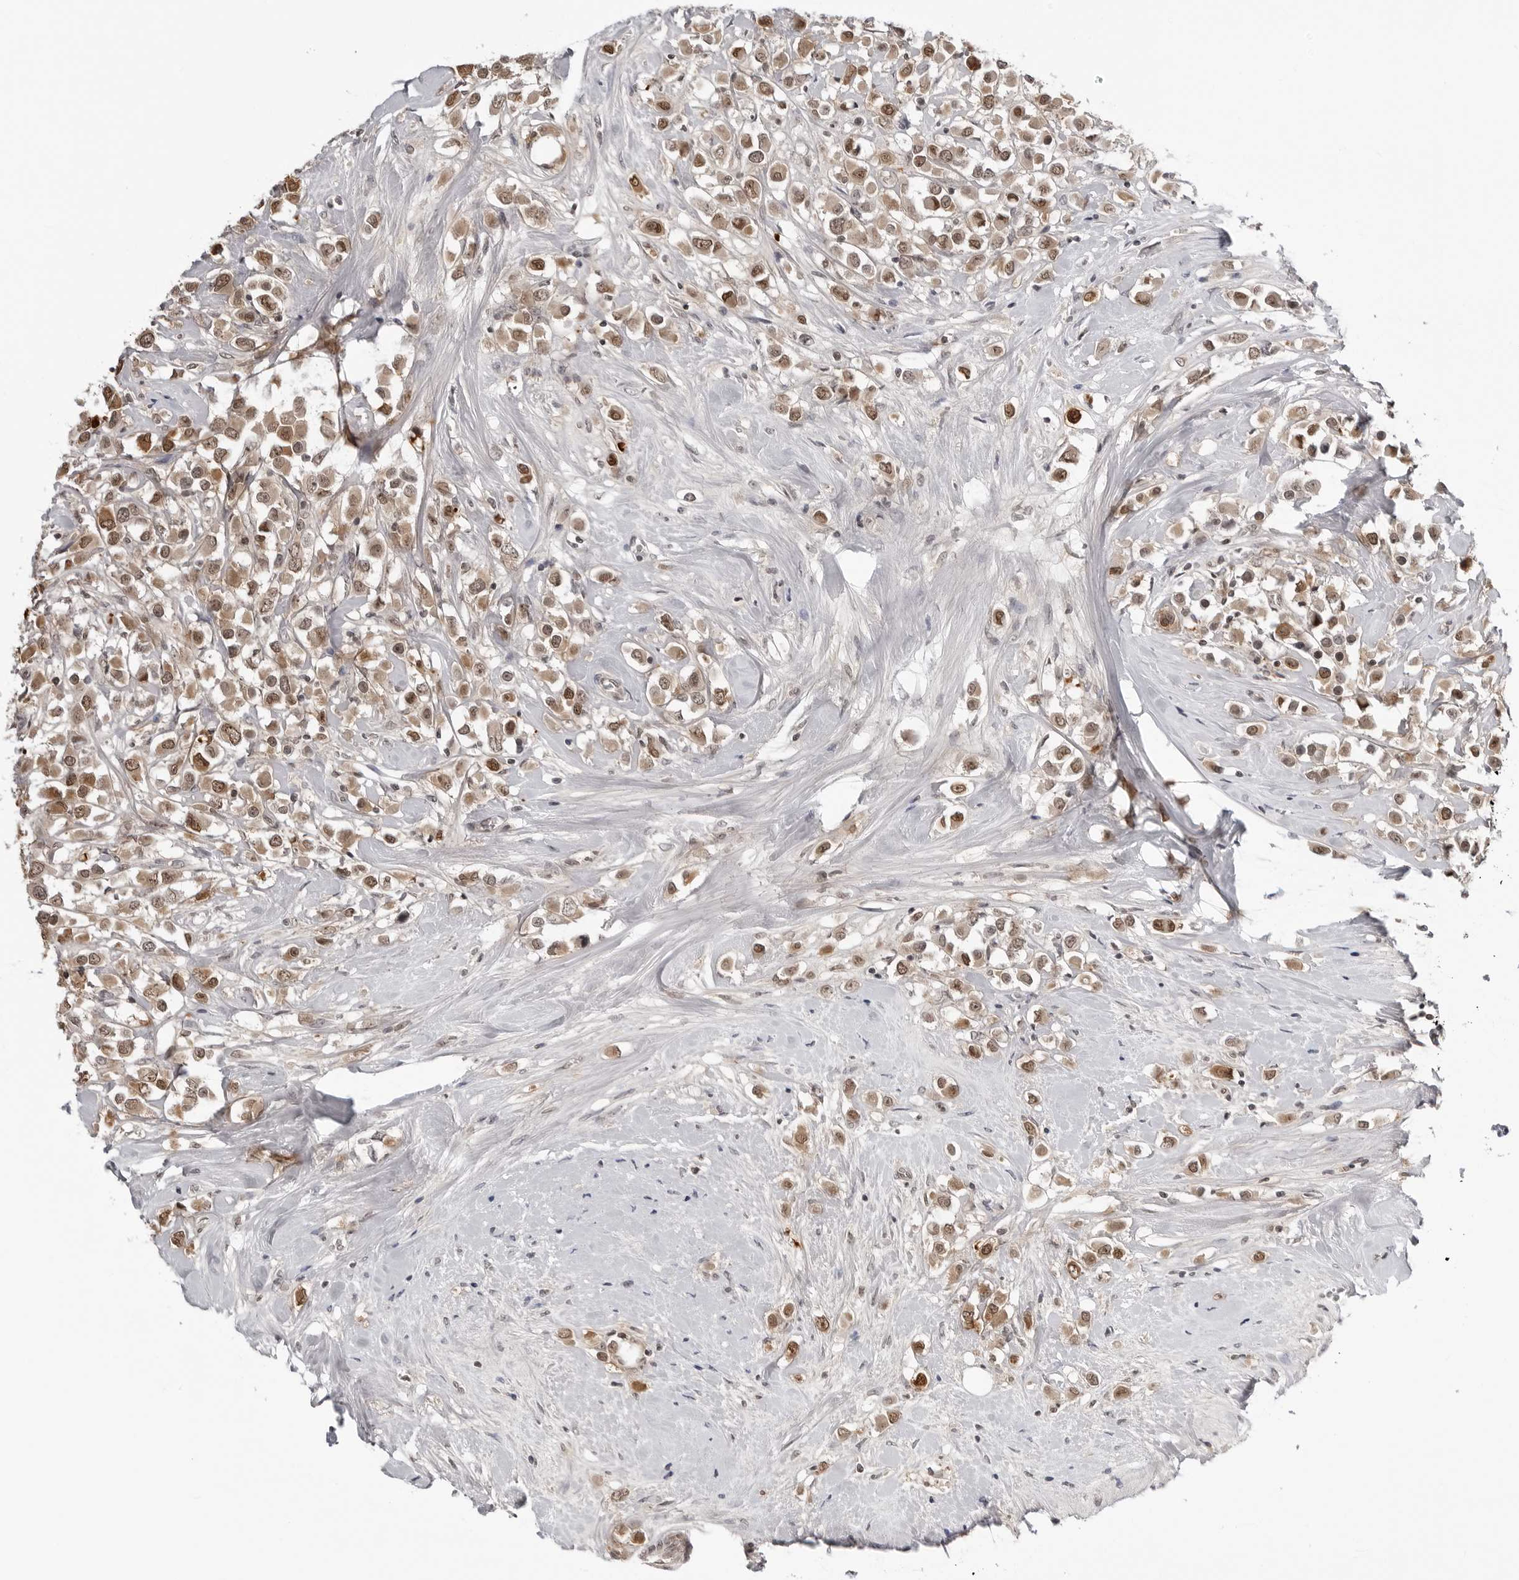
{"staining": {"intensity": "moderate", "quantity": ">75%", "location": "cytoplasmic/membranous,nuclear"}, "tissue": "breast cancer", "cell_type": "Tumor cells", "image_type": "cancer", "snomed": [{"axis": "morphology", "description": "Duct carcinoma"}, {"axis": "topography", "description": "Breast"}], "caption": "Immunohistochemistry (DAB (3,3'-diaminobenzidine)) staining of intraductal carcinoma (breast) demonstrates moderate cytoplasmic/membranous and nuclear protein positivity in approximately >75% of tumor cells. (DAB IHC, brown staining for protein, blue staining for nuclei).", "gene": "YWHAG", "patient": {"sex": "female", "age": 61}}